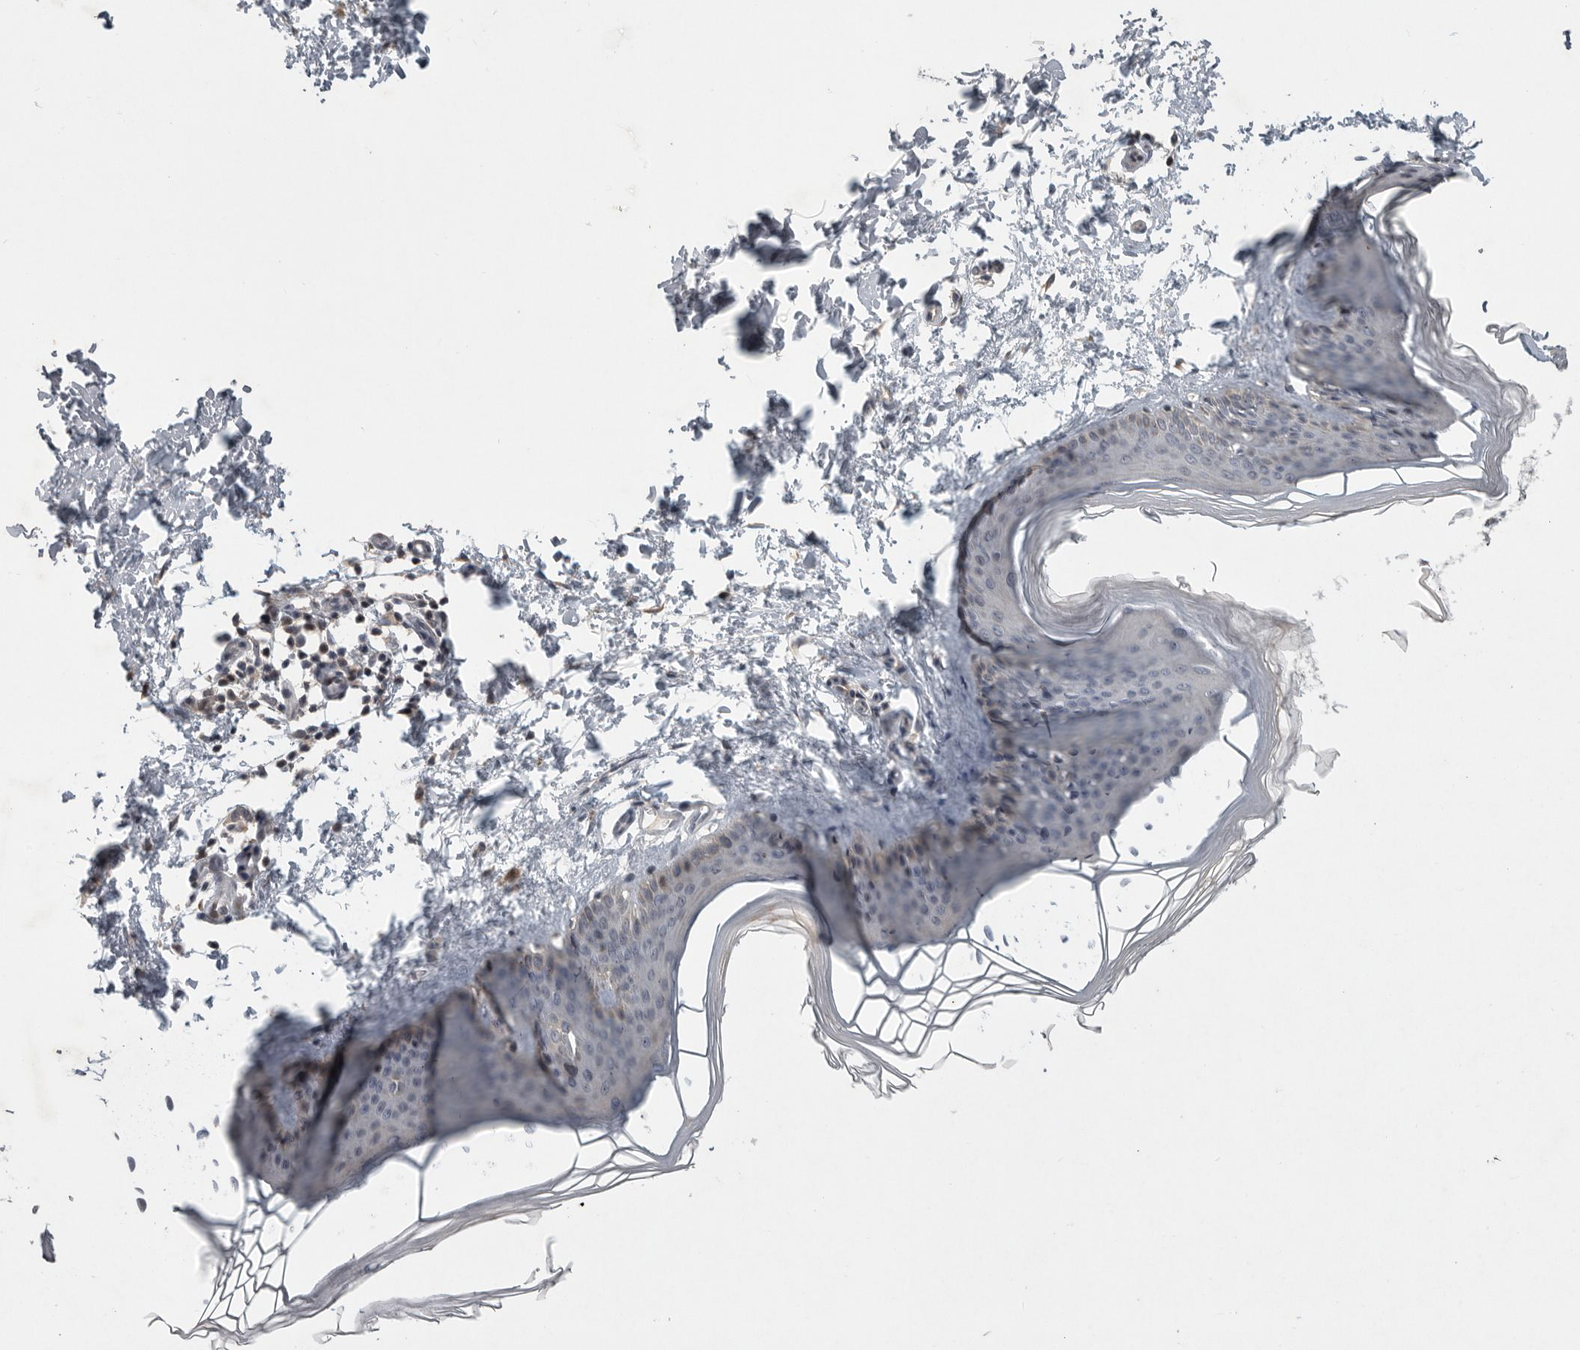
{"staining": {"intensity": "weak", "quantity": "<25%", "location": "nuclear"}, "tissue": "skin", "cell_type": "Keratinocytes", "image_type": "normal", "snomed": [{"axis": "morphology", "description": "Normal tissue, NOS"}, {"axis": "topography", "description": "Skin"}], "caption": "The photomicrograph displays no significant expression in keratinocytes of skin.", "gene": "MAN2A1", "patient": {"sex": "female", "age": 27}}